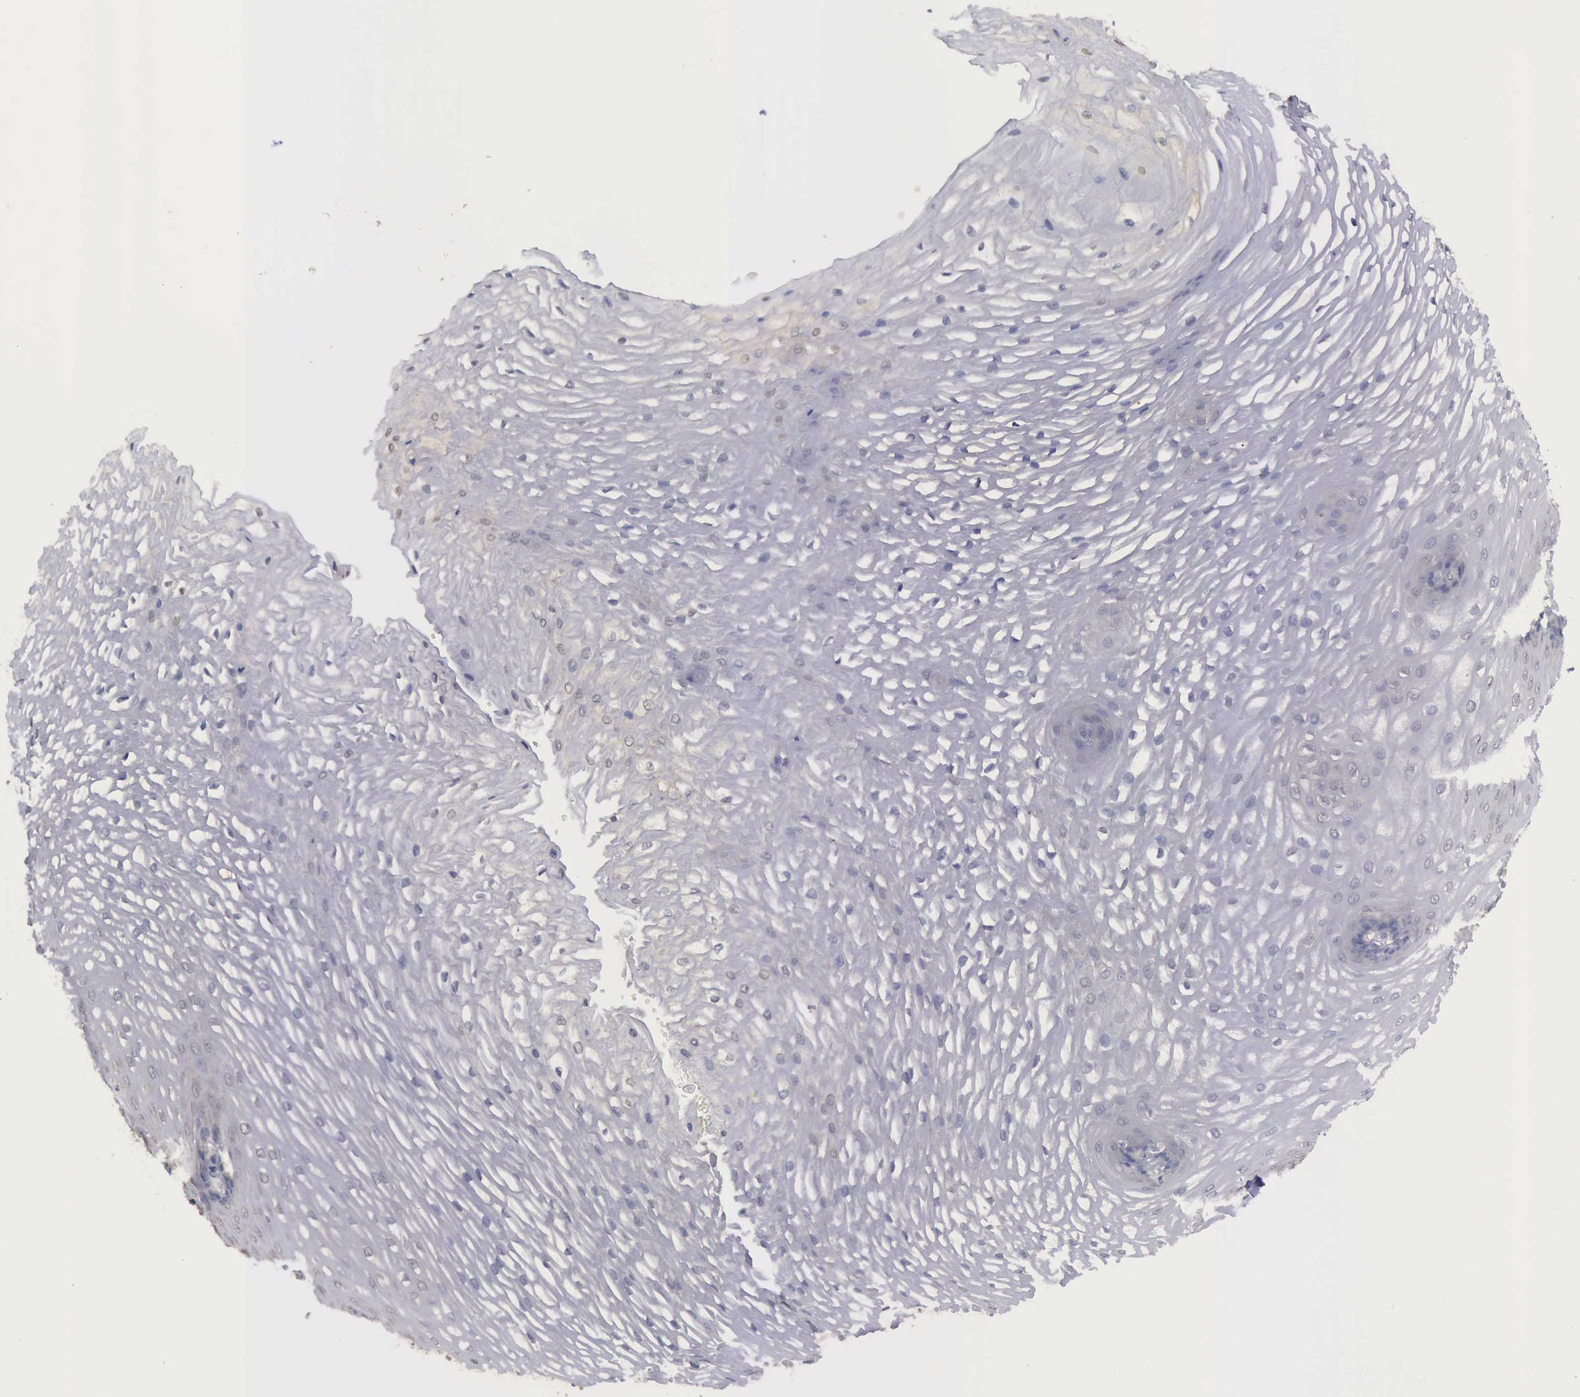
{"staining": {"intensity": "negative", "quantity": "none", "location": "none"}, "tissue": "esophagus", "cell_type": "Squamous epithelial cells", "image_type": "normal", "snomed": [{"axis": "morphology", "description": "Normal tissue, NOS"}, {"axis": "morphology", "description": "Adenocarcinoma, NOS"}, {"axis": "topography", "description": "Esophagus"}, {"axis": "topography", "description": "Stomach"}], "caption": "Immunohistochemical staining of normal esophagus demonstrates no significant expression in squamous epithelial cells. (Brightfield microscopy of DAB (3,3'-diaminobenzidine) IHC at high magnification).", "gene": "PHKA1", "patient": {"sex": "male", "age": 62}}